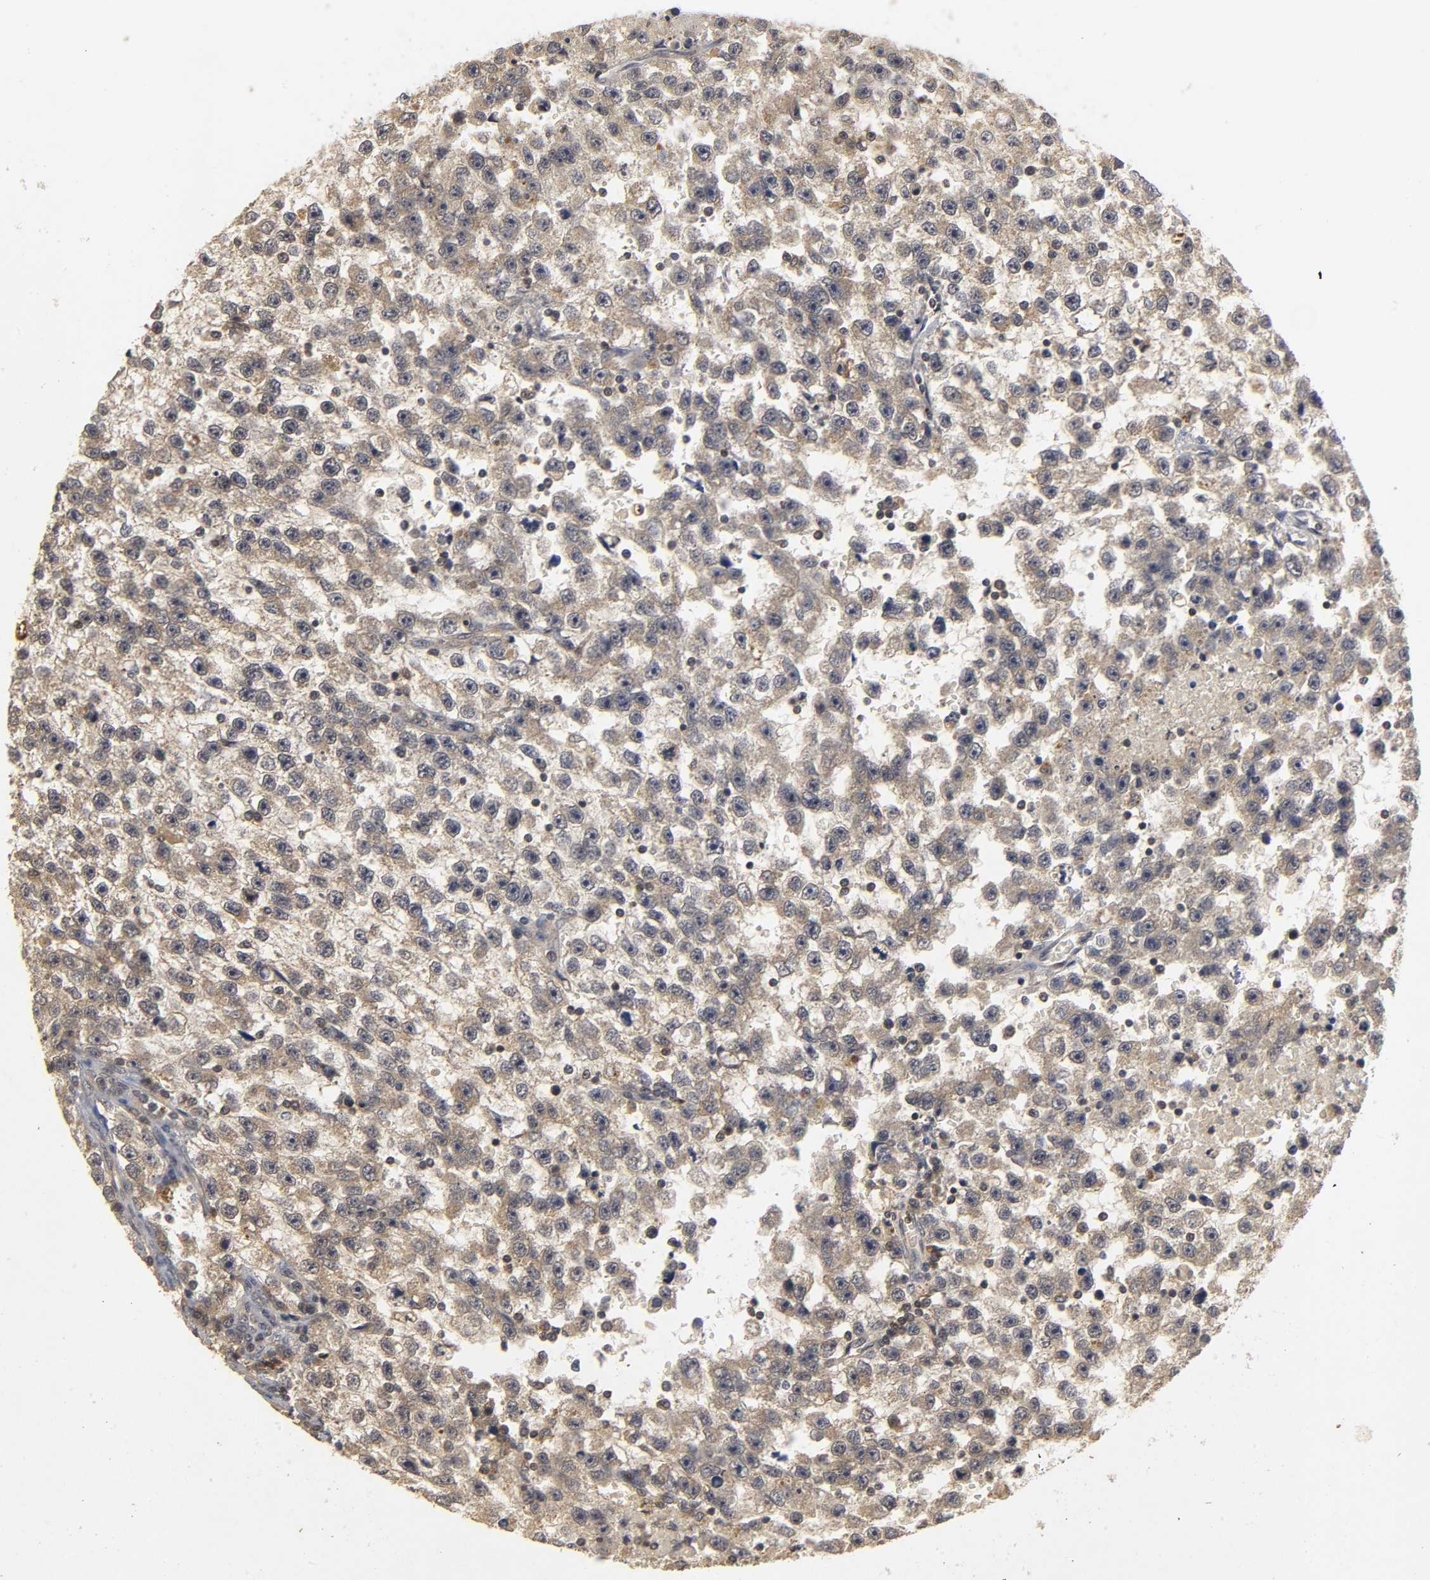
{"staining": {"intensity": "weak", "quantity": ">75%", "location": "cytoplasmic/membranous"}, "tissue": "testis cancer", "cell_type": "Tumor cells", "image_type": "cancer", "snomed": [{"axis": "morphology", "description": "Seminoma, NOS"}, {"axis": "topography", "description": "Testis"}], "caption": "Brown immunohistochemical staining in human testis seminoma exhibits weak cytoplasmic/membranous positivity in about >75% of tumor cells. (DAB = brown stain, brightfield microscopy at high magnification).", "gene": "TRAF6", "patient": {"sex": "male", "age": 33}}